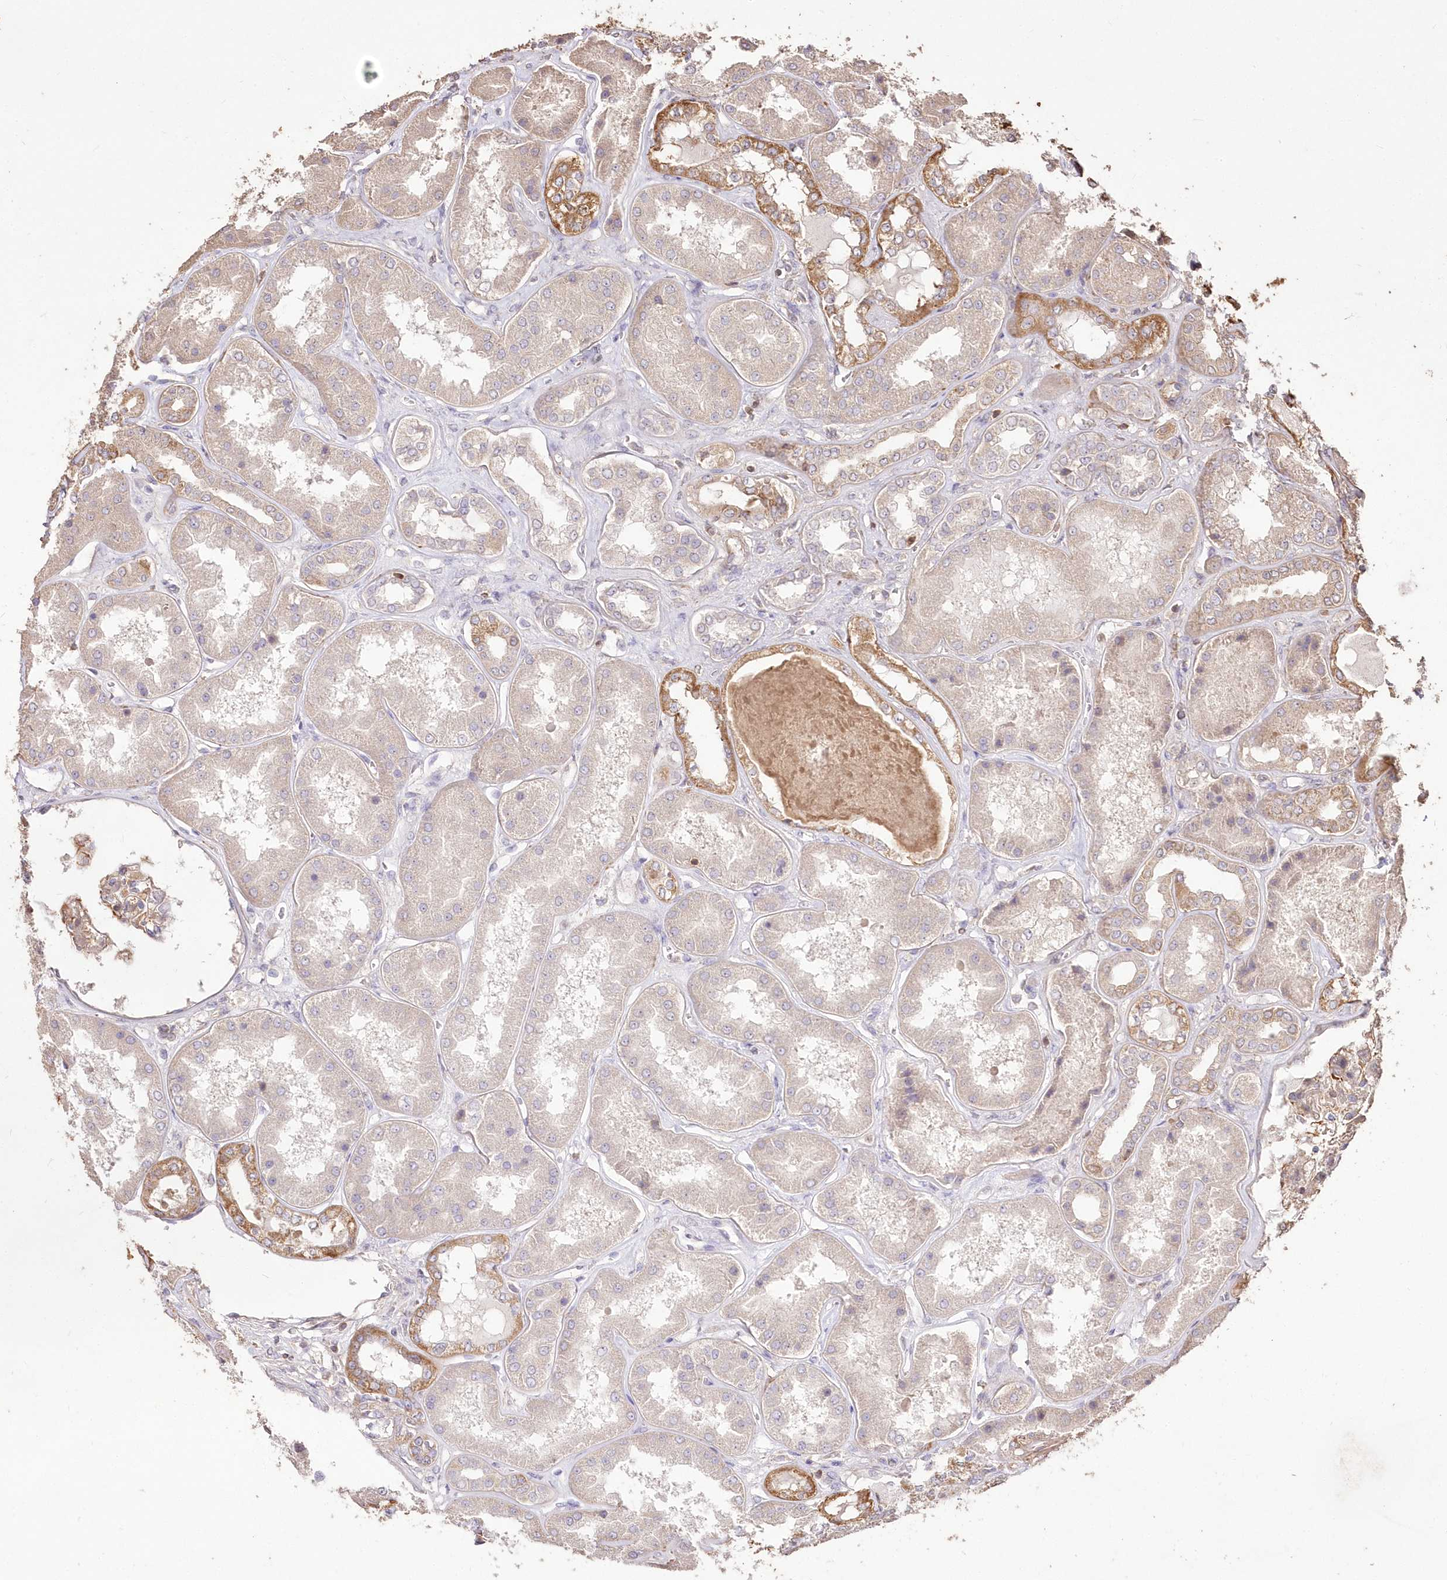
{"staining": {"intensity": "weak", "quantity": "25%-75%", "location": "cytoplasmic/membranous"}, "tissue": "kidney", "cell_type": "Cells in glomeruli", "image_type": "normal", "snomed": [{"axis": "morphology", "description": "Normal tissue, NOS"}, {"axis": "topography", "description": "Kidney"}], "caption": "Protein analysis of normal kidney demonstrates weak cytoplasmic/membranous staining in about 25%-75% of cells in glomeruli. (IHC, brightfield microscopy, high magnification).", "gene": "STK17B", "patient": {"sex": "female", "age": 56}}